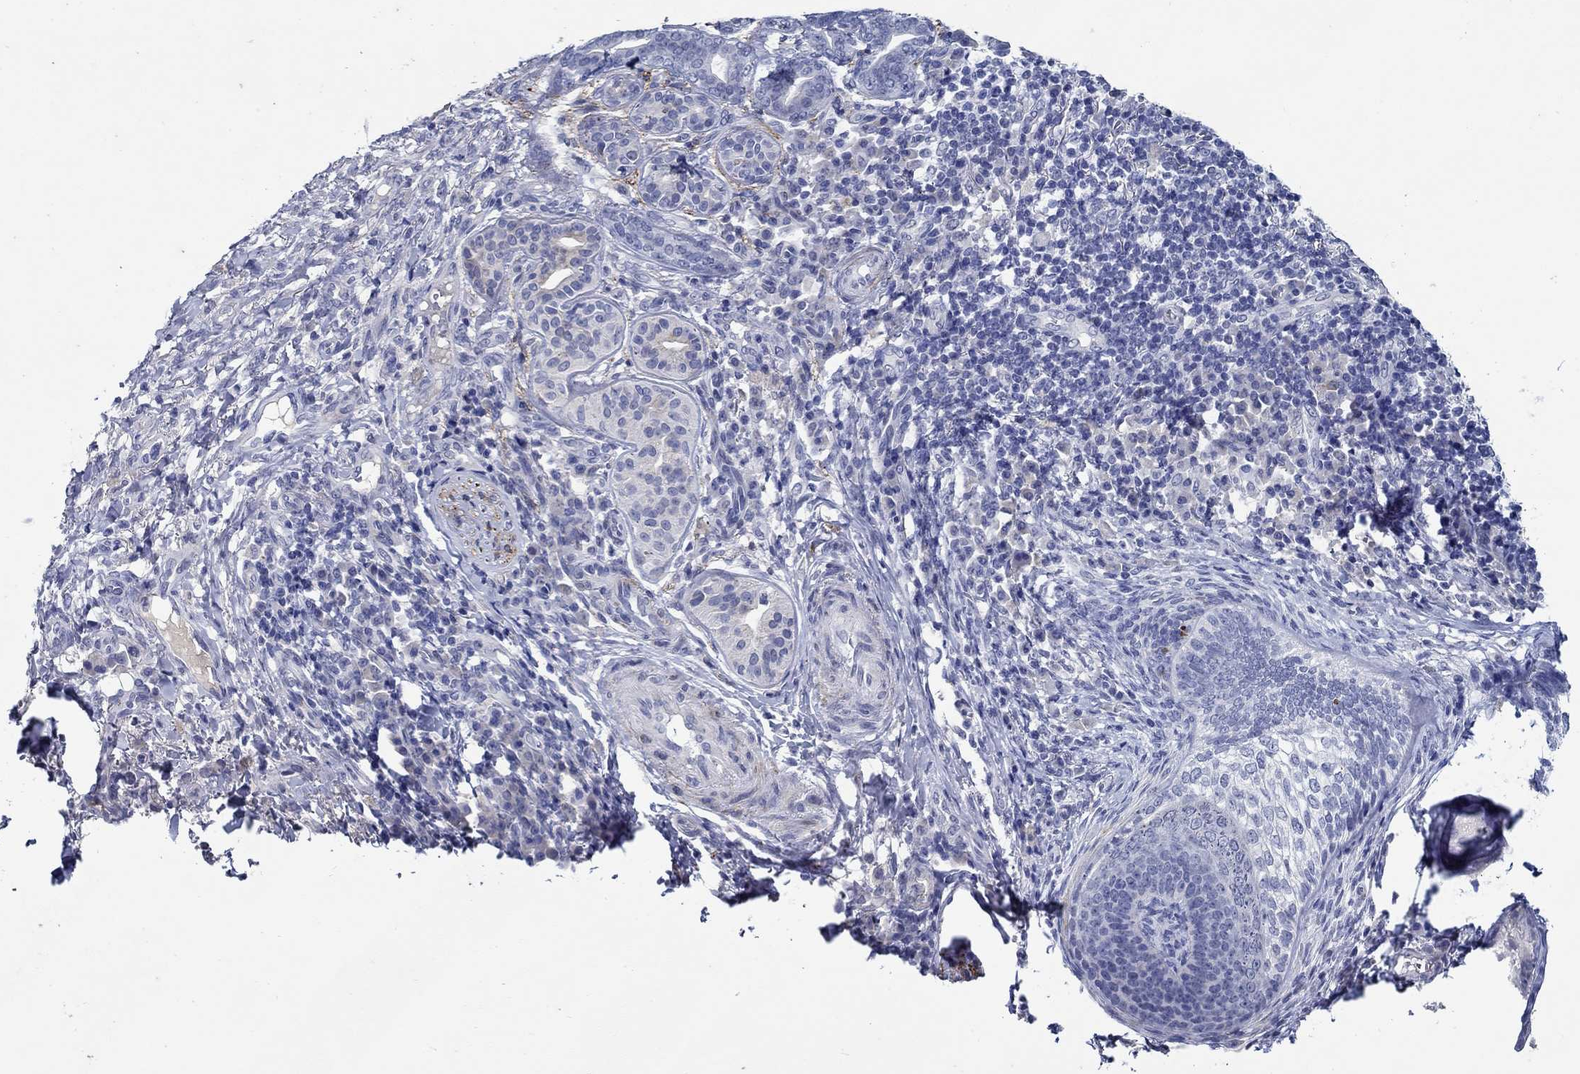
{"staining": {"intensity": "negative", "quantity": "none", "location": "none"}, "tissue": "skin cancer", "cell_type": "Tumor cells", "image_type": "cancer", "snomed": [{"axis": "morphology", "description": "Basal cell carcinoma"}, {"axis": "topography", "description": "Skin"}], "caption": "High magnification brightfield microscopy of skin cancer (basal cell carcinoma) stained with DAB (3,3'-diaminobenzidine) (brown) and counterstained with hematoxylin (blue): tumor cells show no significant positivity.", "gene": "MC2R", "patient": {"sex": "female", "age": 69}}